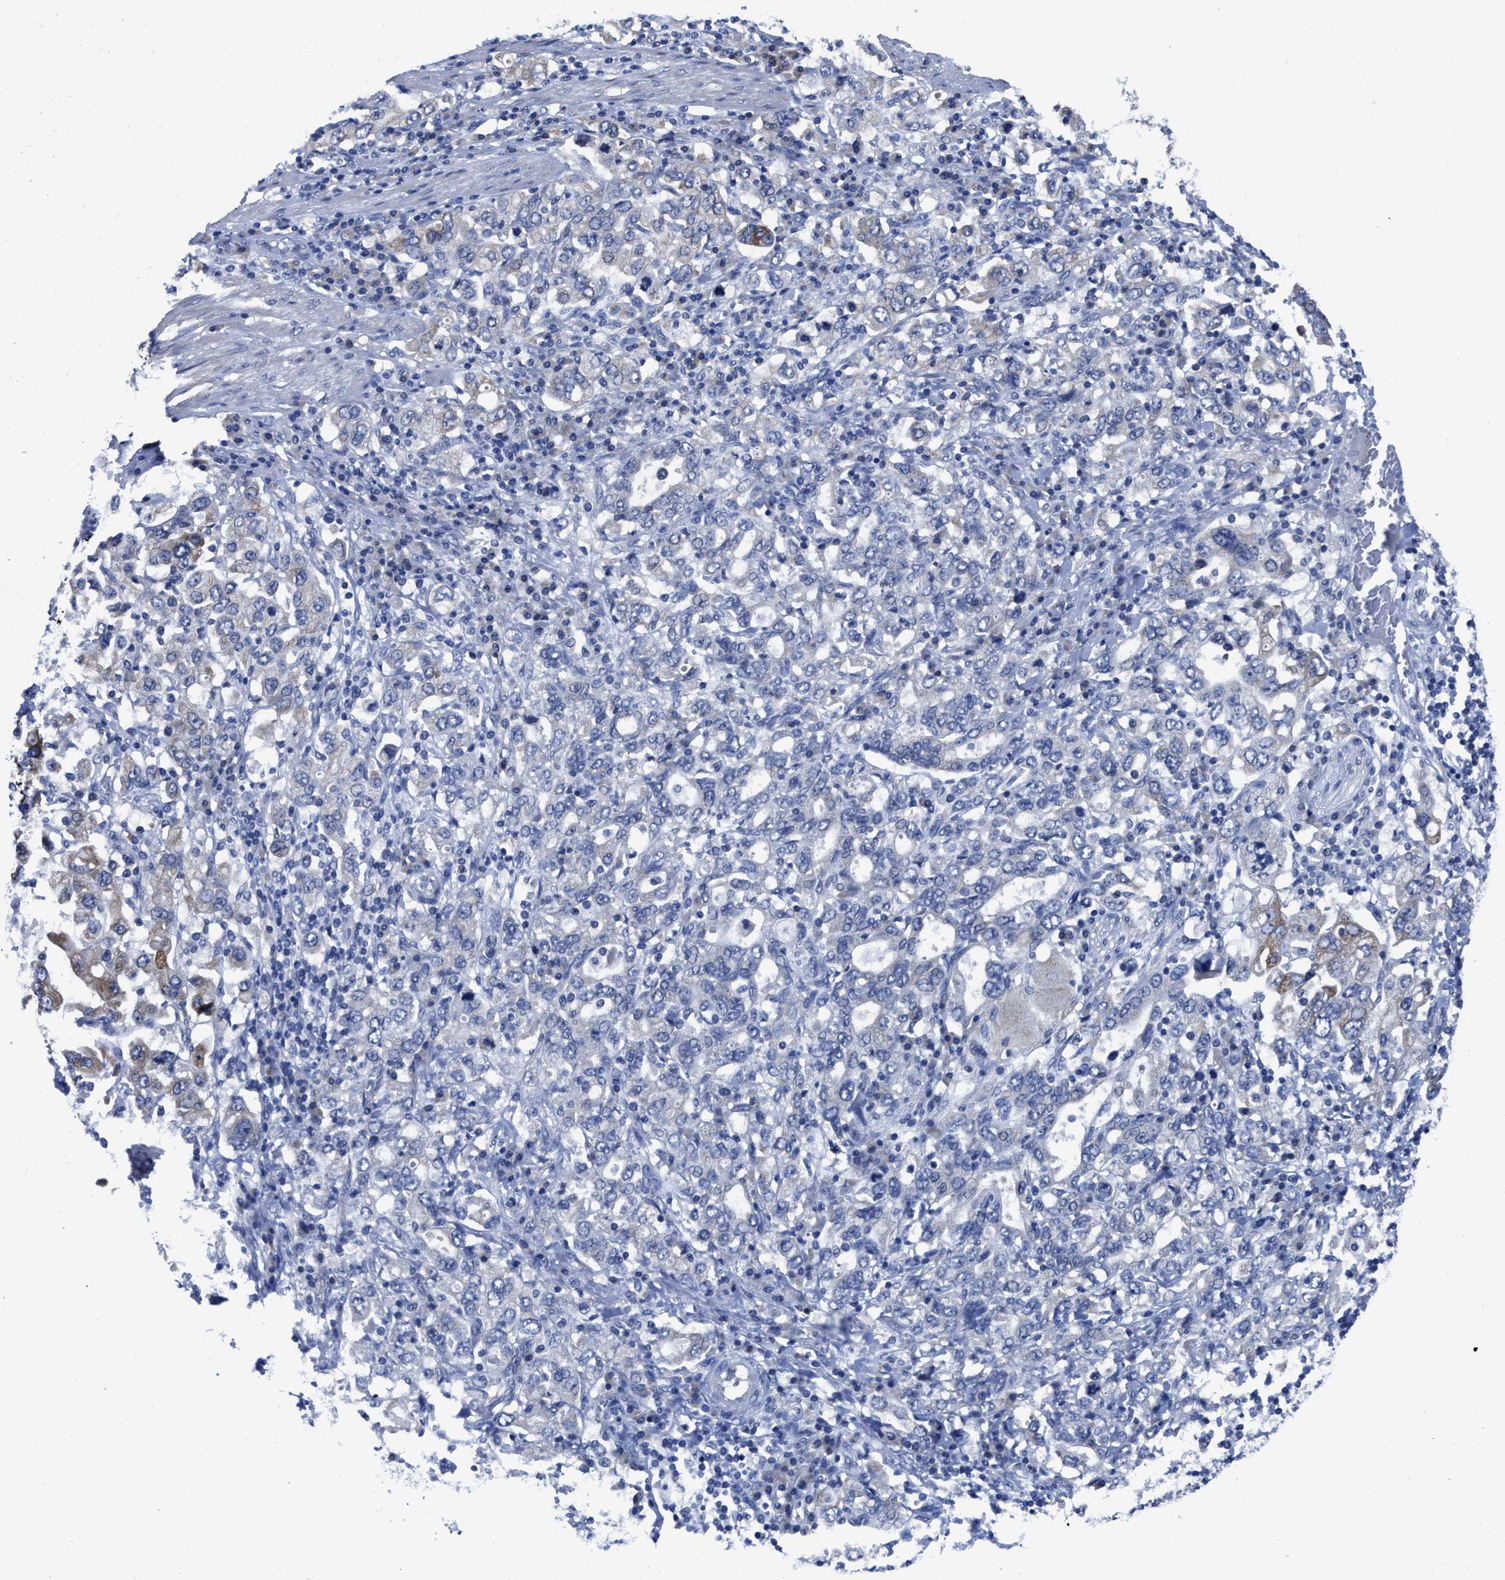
{"staining": {"intensity": "negative", "quantity": "none", "location": "none"}, "tissue": "stomach cancer", "cell_type": "Tumor cells", "image_type": "cancer", "snomed": [{"axis": "morphology", "description": "Adenocarcinoma, NOS"}, {"axis": "topography", "description": "Stomach, upper"}], "caption": "Tumor cells are negative for brown protein staining in stomach cancer (adenocarcinoma). (DAB (3,3'-diaminobenzidine) IHC visualized using brightfield microscopy, high magnification).", "gene": "HOOK1", "patient": {"sex": "male", "age": 62}}